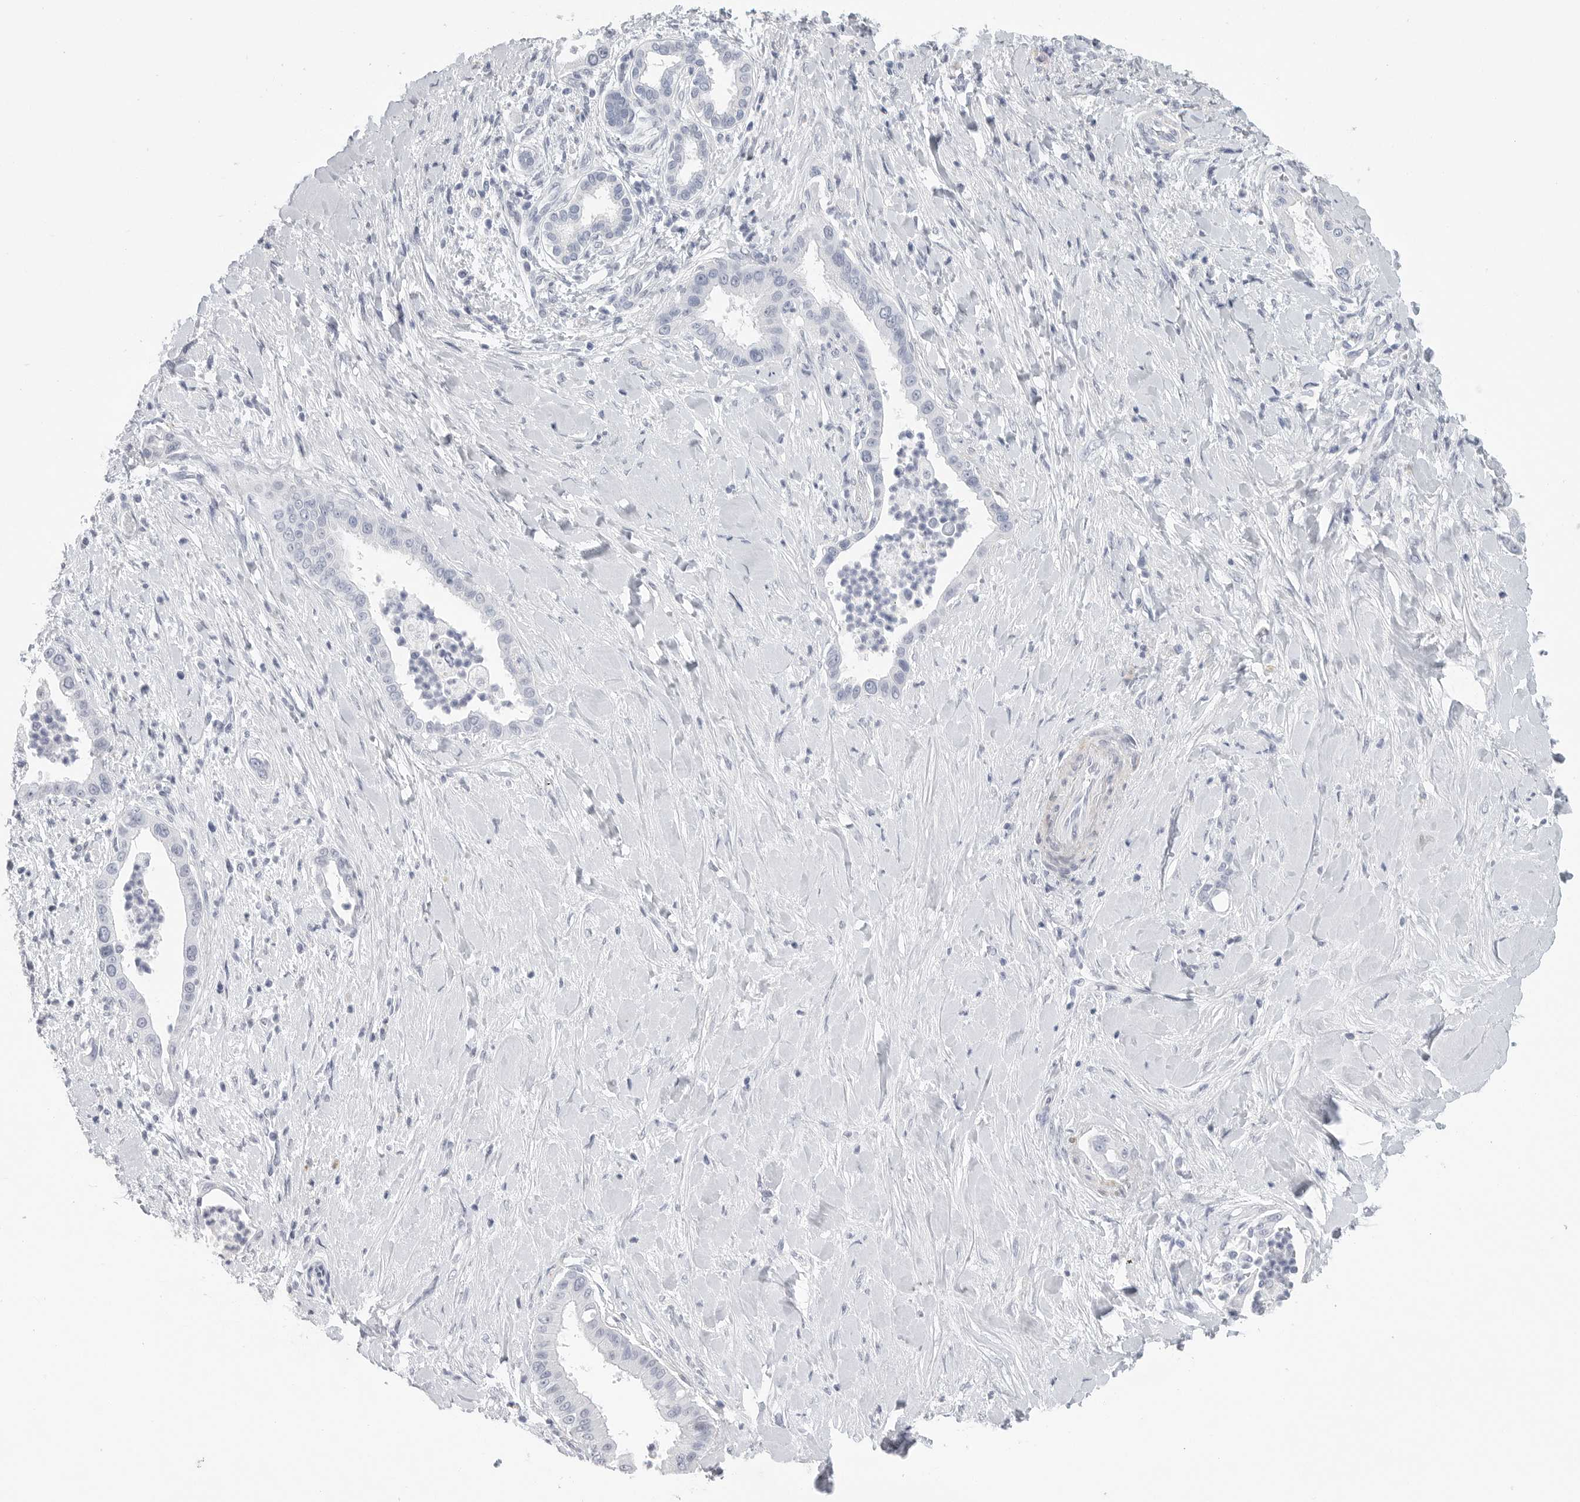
{"staining": {"intensity": "negative", "quantity": "none", "location": "none"}, "tissue": "liver cancer", "cell_type": "Tumor cells", "image_type": "cancer", "snomed": [{"axis": "morphology", "description": "Cholangiocarcinoma"}, {"axis": "topography", "description": "Liver"}], "caption": "Human liver cancer (cholangiocarcinoma) stained for a protein using immunohistochemistry (IHC) reveals no staining in tumor cells.", "gene": "TNR", "patient": {"sex": "female", "age": 54}}